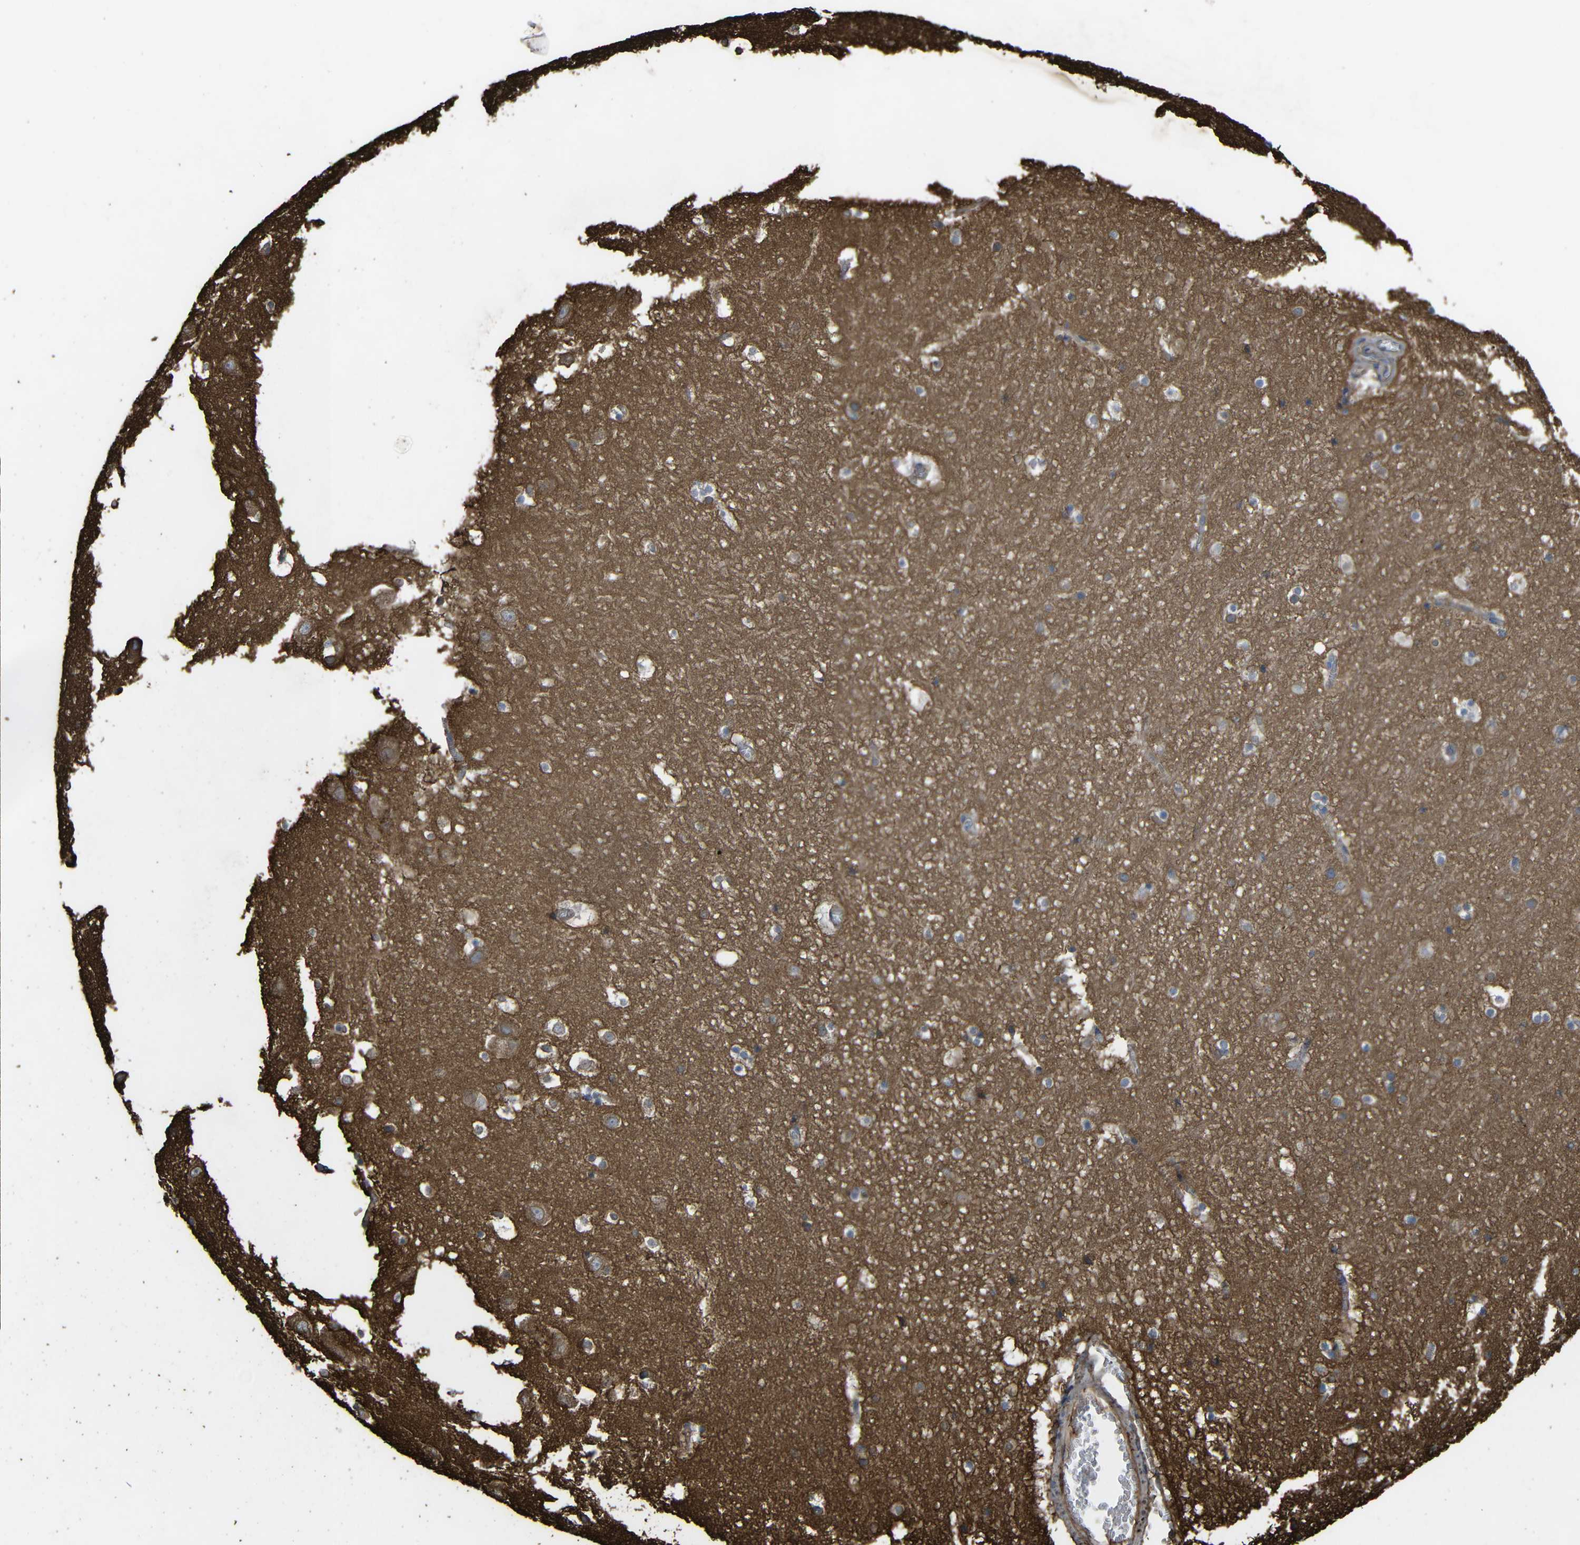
{"staining": {"intensity": "moderate", "quantity": "25%-75%", "location": "cytoplasmic/membranous"}, "tissue": "hippocampus", "cell_type": "Glial cells", "image_type": "normal", "snomed": [{"axis": "morphology", "description": "Normal tissue, NOS"}, {"axis": "topography", "description": "Hippocampus"}], "caption": "Moderate cytoplasmic/membranous expression is identified in approximately 25%-75% of glial cells in benign hippocampus.", "gene": "TREM2", "patient": {"sex": "male", "age": 45}}